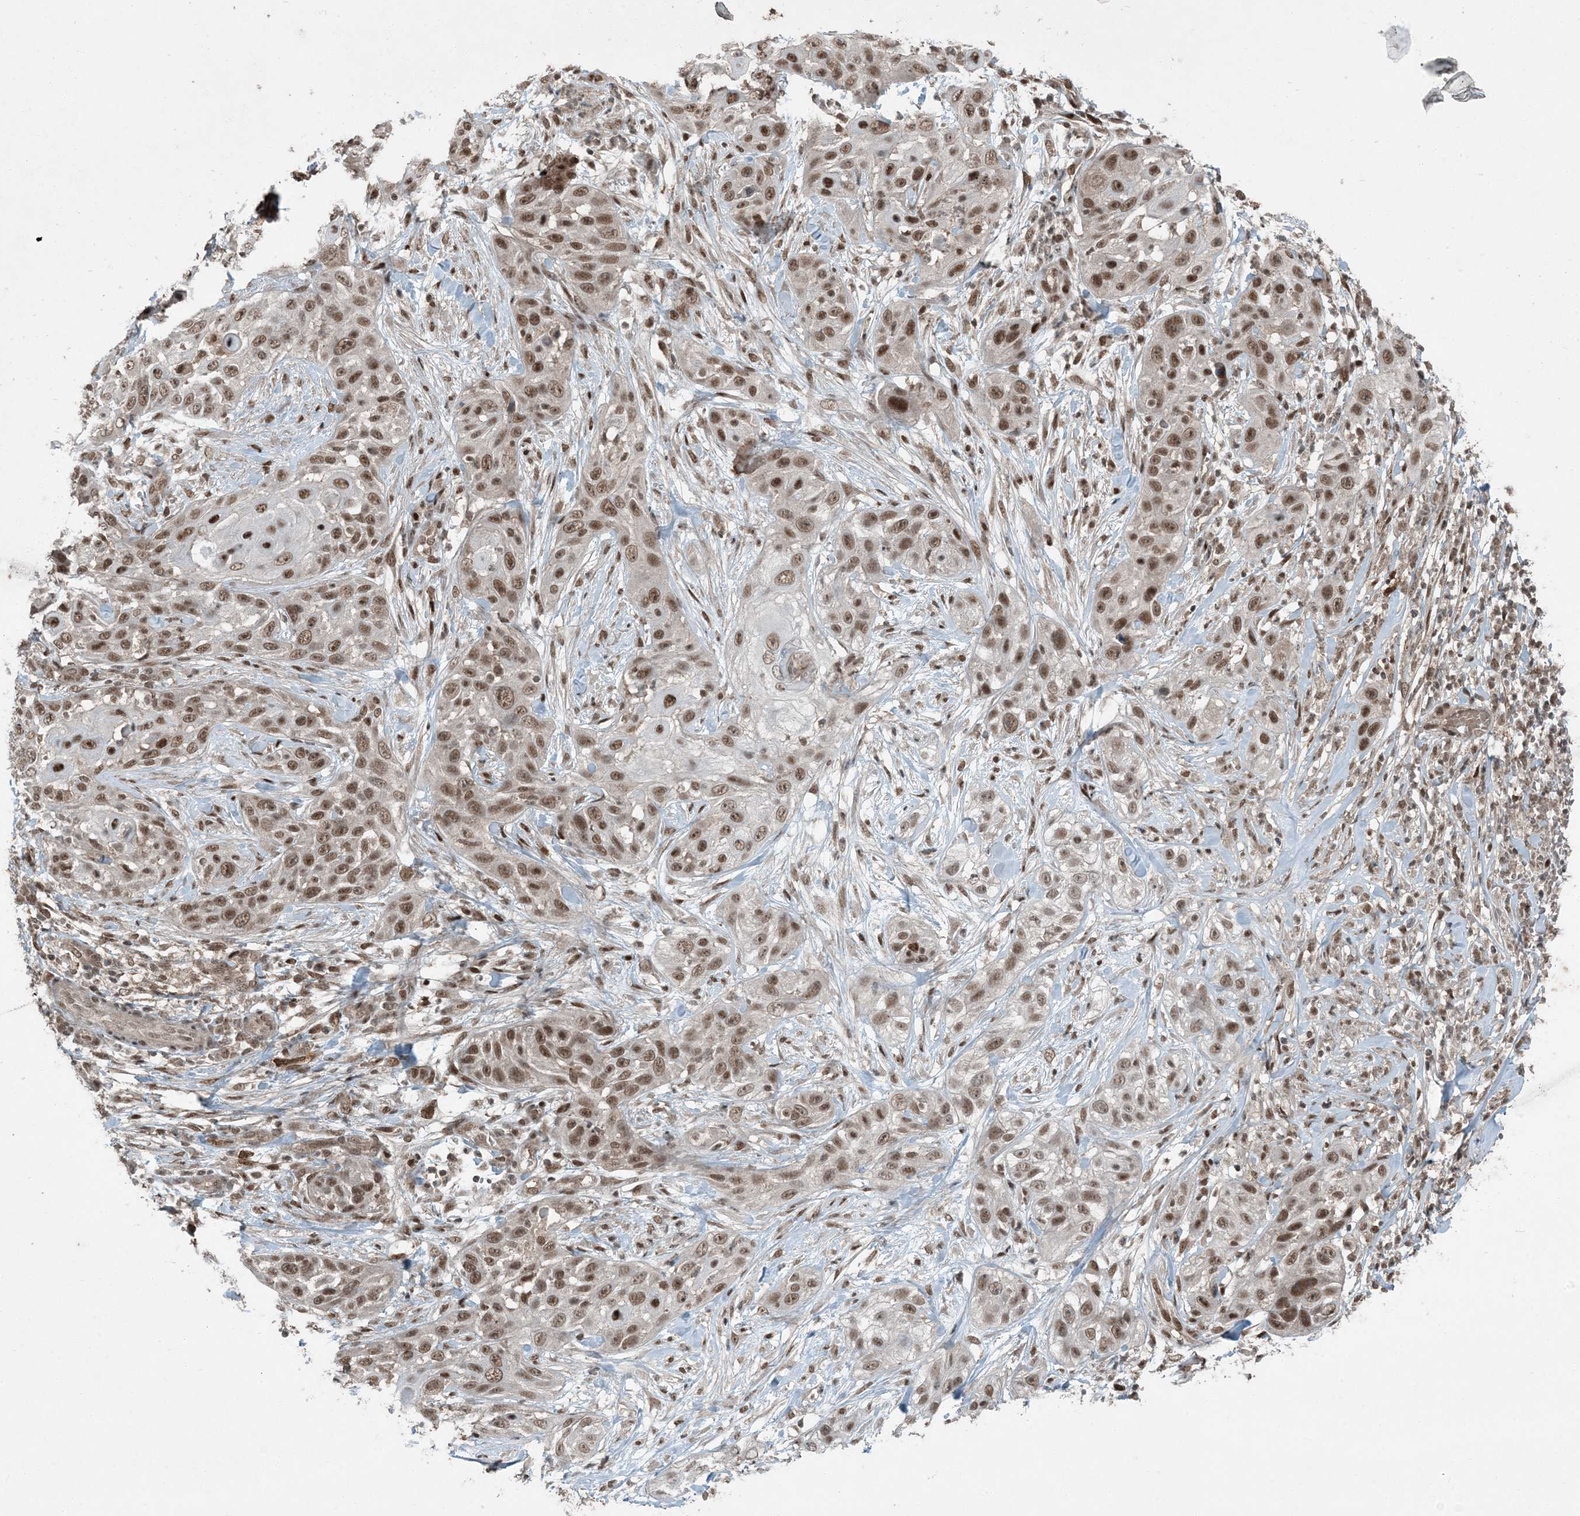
{"staining": {"intensity": "moderate", "quantity": ">75%", "location": "nuclear"}, "tissue": "skin cancer", "cell_type": "Tumor cells", "image_type": "cancer", "snomed": [{"axis": "morphology", "description": "Squamous cell carcinoma, NOS"}, {"axis": "topography", "description": "Skin"}], "caption": "Protein analysis of skin cancer (squamous cell carcinoma) tissue shows moderate nuclear positivity in about >75% of tumor cells.", "gene": "TRAPPC12", "patient": {"sex": "female", "age": 44}}